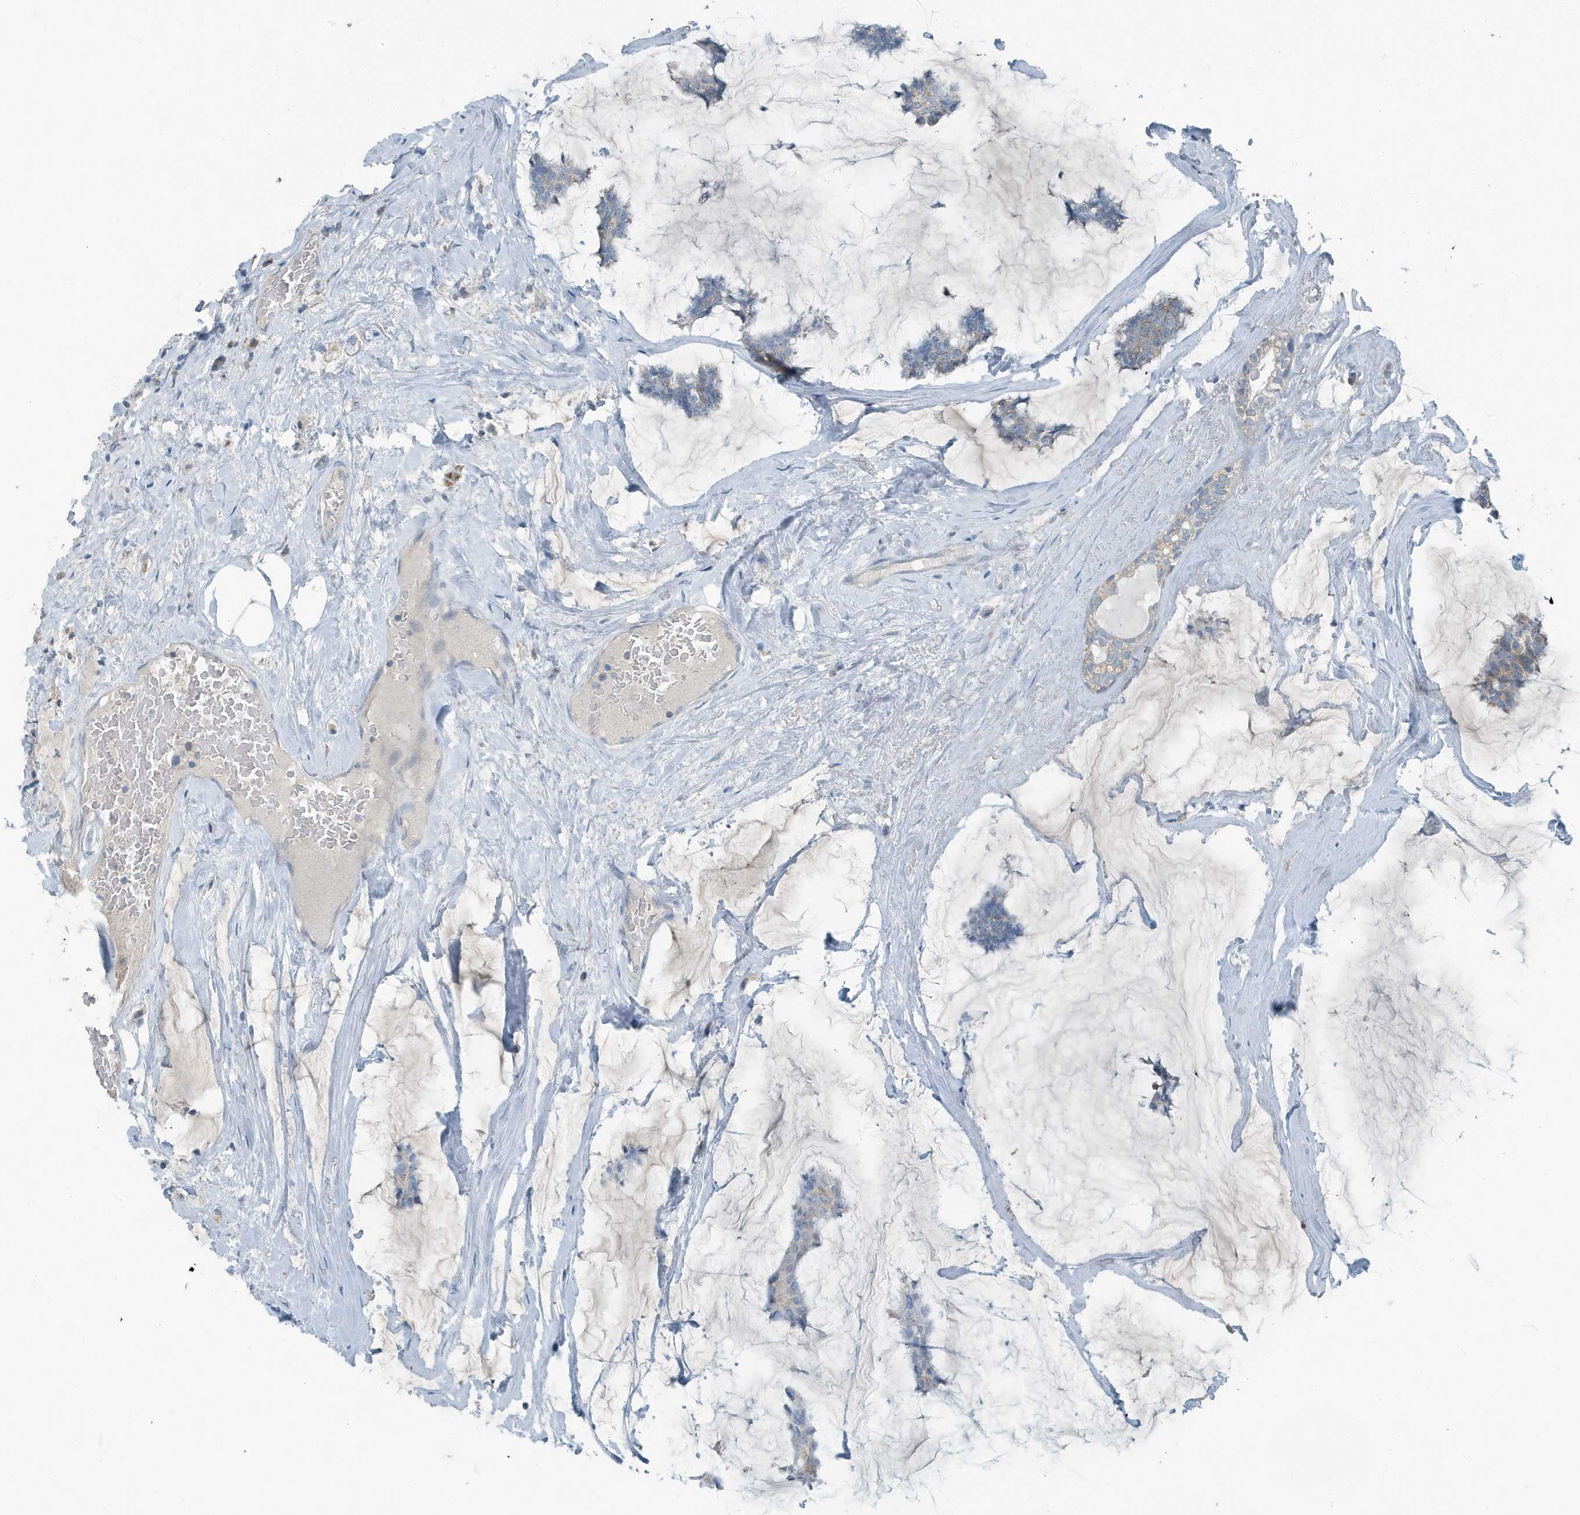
{"staining": {"intensity": "weak", "quantity": "<25%", "location": "cytoplasmic/membranous"}, "tissue": "breast cancer", "cell_type": "Tumor cells", "image_type": "cancer", "snomed": [{"axis": "morphology", "description": "Duct carcinoma"}, {"axis": "topography", "description": "Breast"}], "caption": "Immunohistochemical staining of intraductal carcinoma (breast) displays no significant positivity in tumor cells.", "gene": "MT-CYB", "patient": {"sex": "female", "age": 93}}